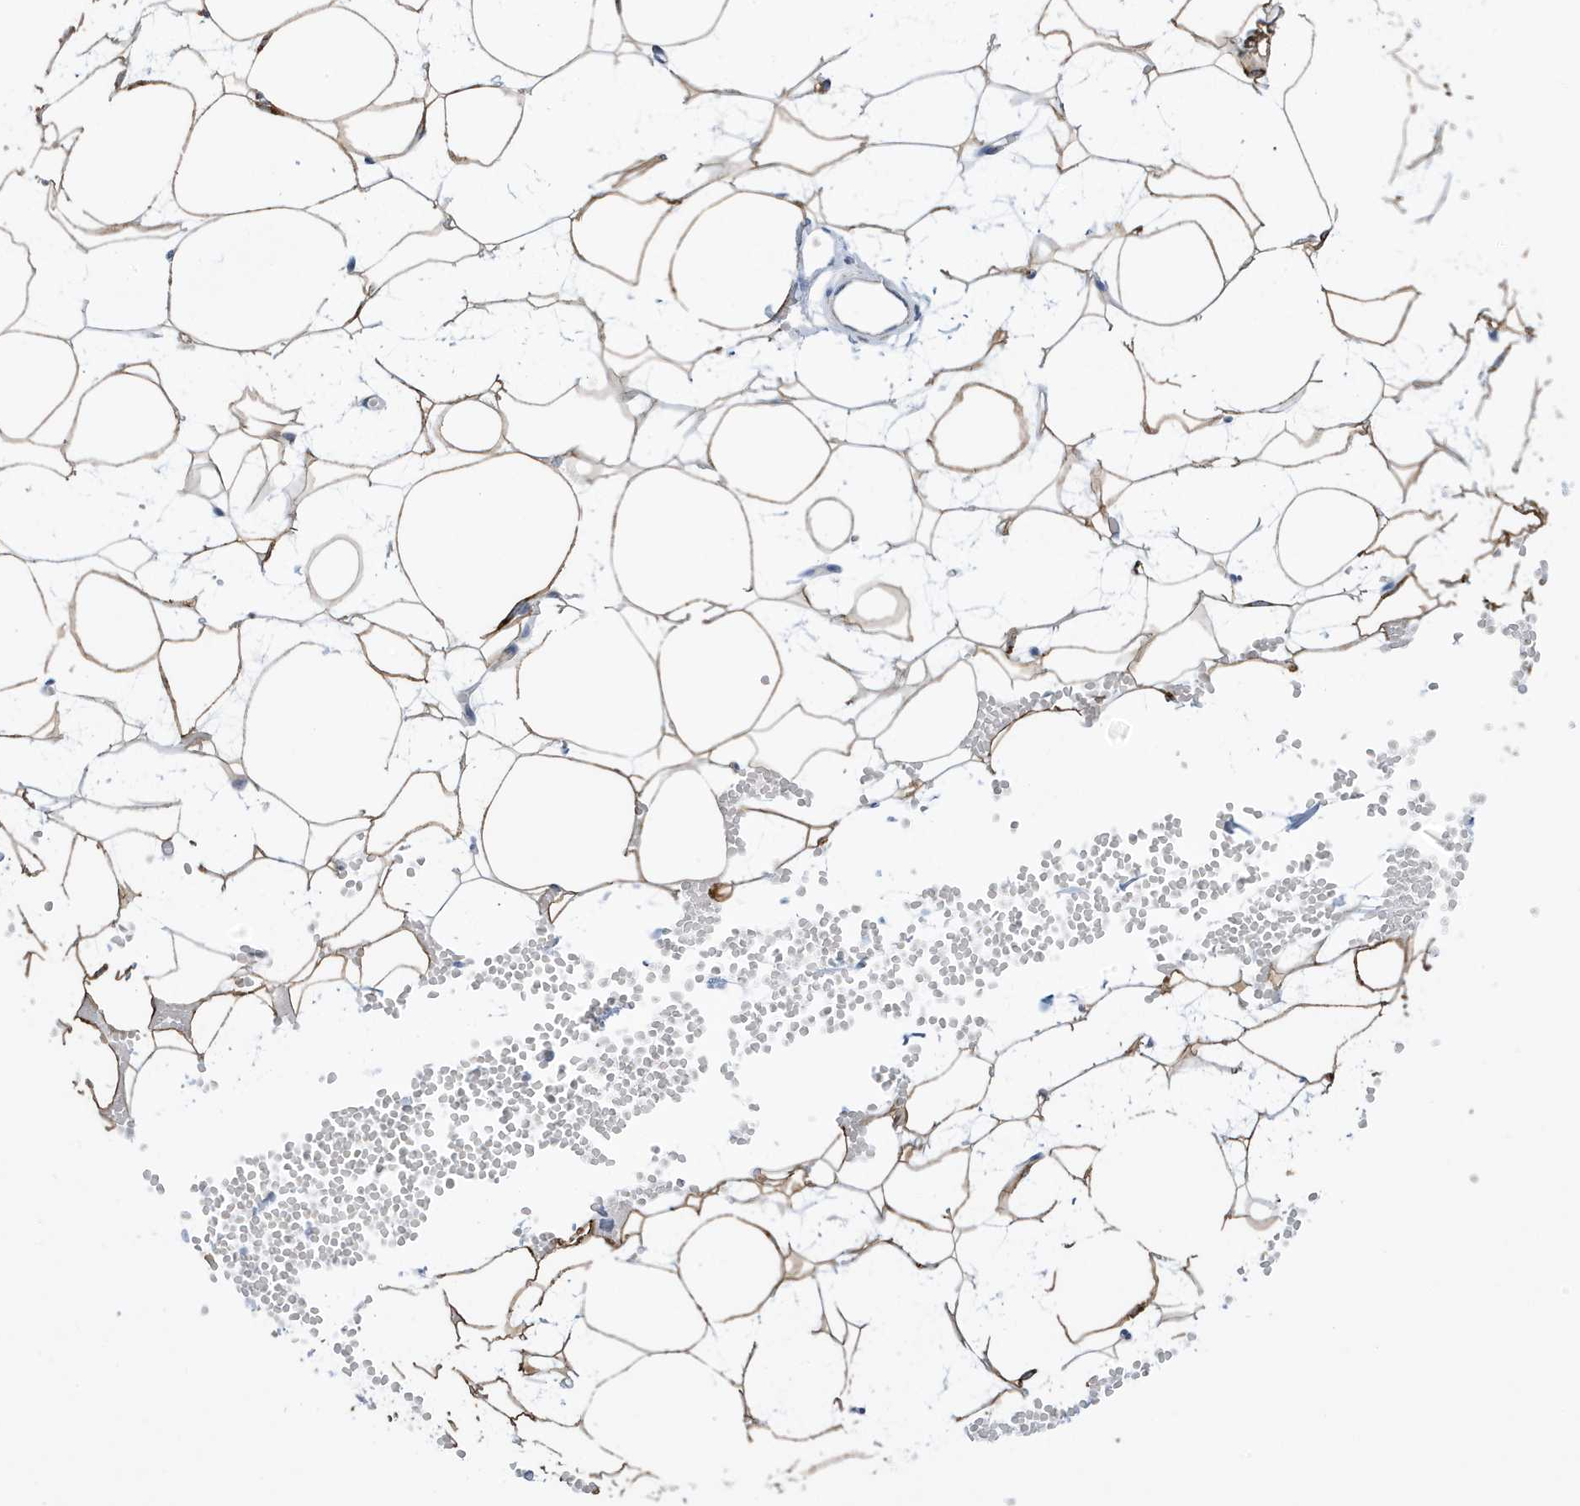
{"staining": {"intensity": "strong", "quantity": ">75%", "location": "cytoplasmic/membranous"}, "tissue": "adipose tissue", "cell_type": "Adipocytes", "image_type": "normal", "snomed": [{"axis": "morphology", "description": "Normal tissue, NOS"}, {"axis": "topography", "description": "Breast"}], "caption": "Approximately >75% of adipocytes in normal human adipose tissue reveal strong cytoplasmic/membranous protein expression as visualized by brown immunohistochemical staining.", "gene": "SEMA3F", "patient": {"sex": "female", "age": 23}}